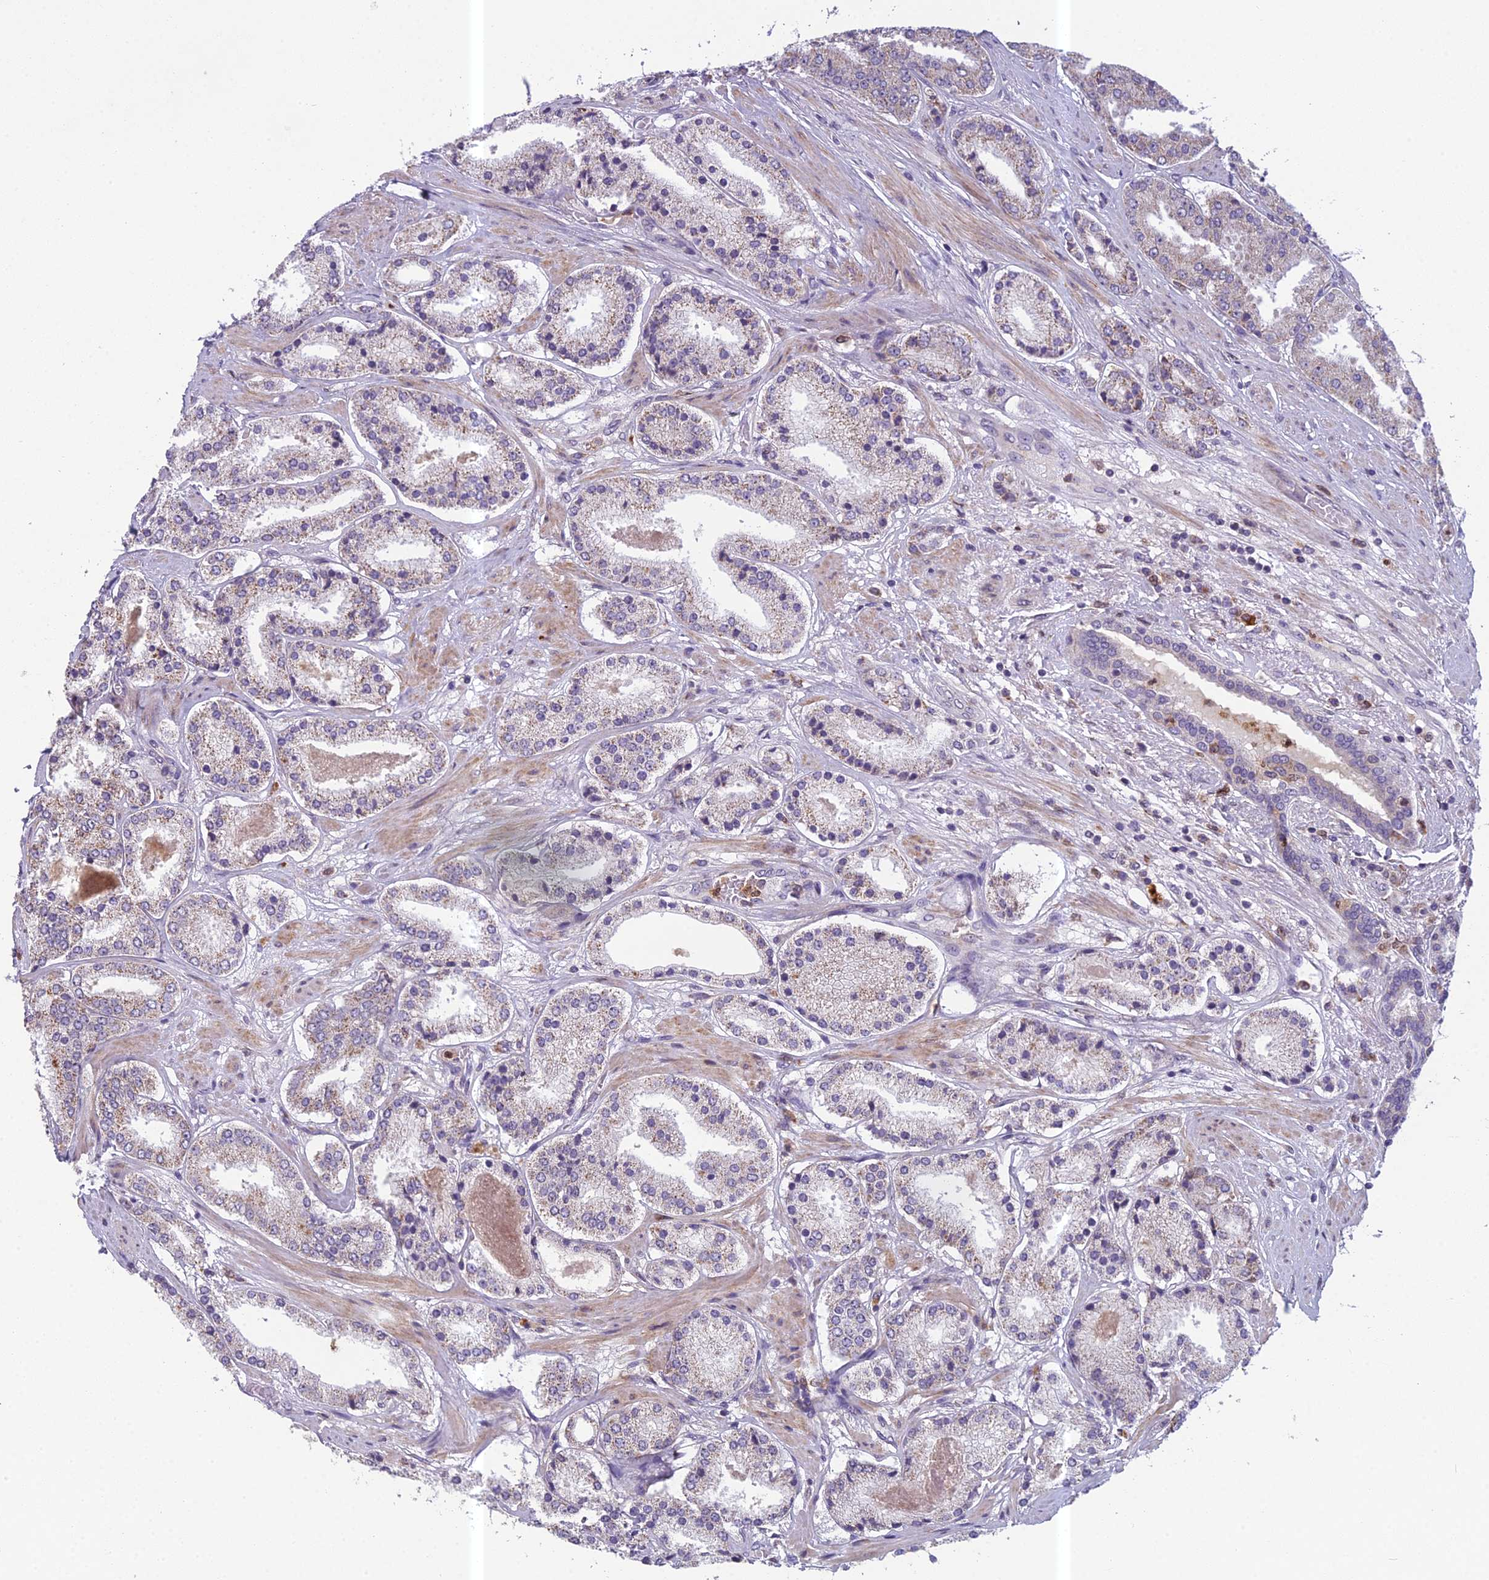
{"staining": {"intensity": "weak", "quantity": "25%-75%", "location": "cytoplasmic/membranous"}, "tissue": "prostate cancer", "cell_type": "Tumor cells", "image_type": "cancer", "snomed": [{"axis": "morphology", "description": "Adenocarcinoma, High grade"}, {"axis": "topography", "description": "Prostate"}], "caption": "Tumor cells demonstrate low levels of weak cytoplasmic/membranous staining in approximately 25%-75% of cells in human prostate cancer (high-grade adenocarcinoma).", "gene": "ENSG00000188897", "patient": {"sex": "male", "age": 63}}